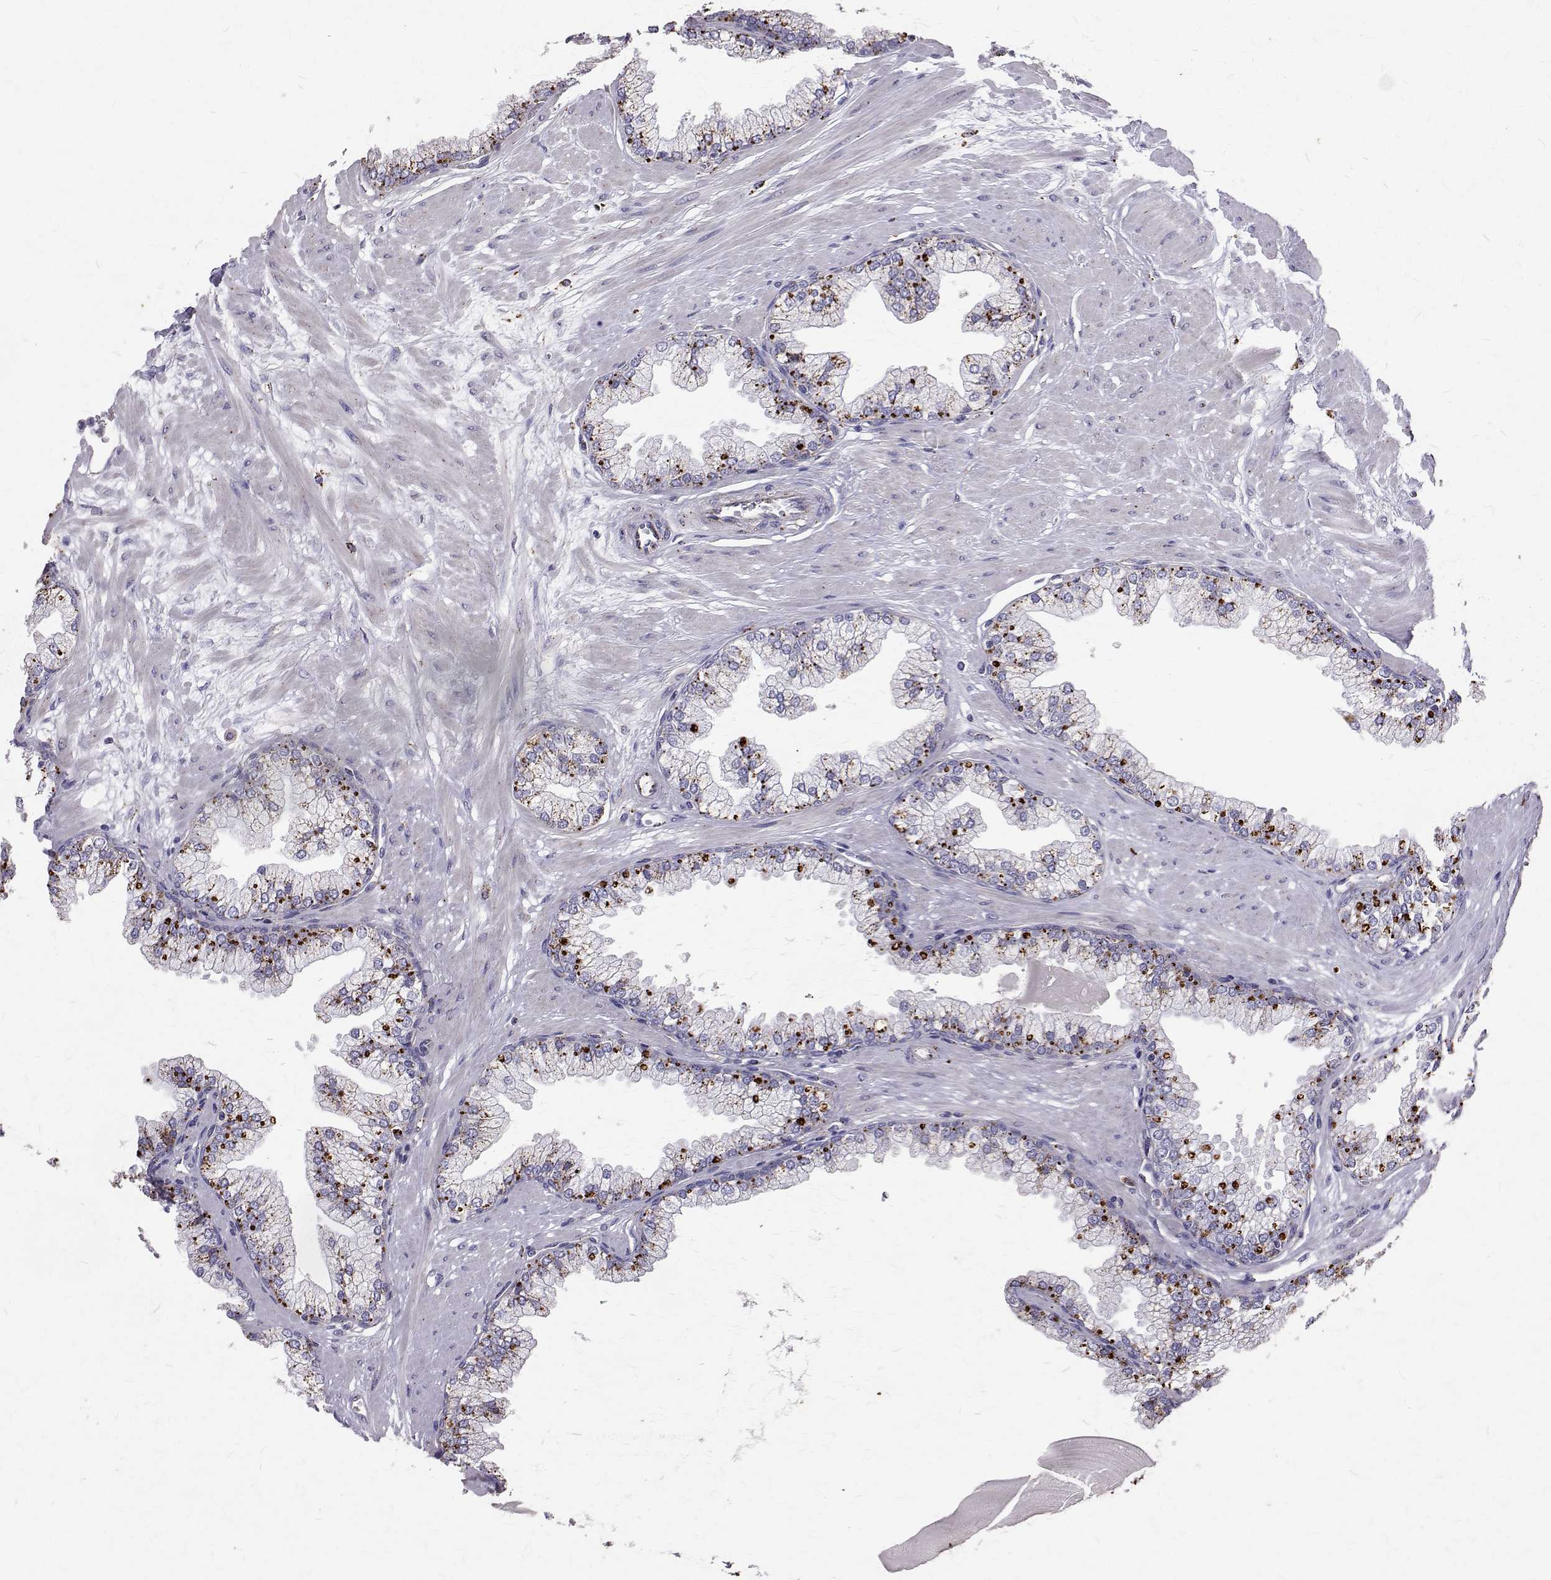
{"staining": {"intensity": "strong", "quantity": "<25%", "location": "cytoplasmic/membranous"}, "tissue": "prostate", "cell_type": "Glandular cells", "image_type": "normal", "snomed": [{"axis": "morphology", "description": "Normal tissue, NOS"}, {"axis": "topography", "description": "Prostate"}, {"axis": "topography", "description": "Peripheral nerve tissue"}], "caption": "Prostate stained for a protein demonstrates strong cytoplasmic/membranous positivity in glandular cells. Nuclei are stained in blue.", "gene": "TPP1", "patient": {"sex": "male", "age": 61}}